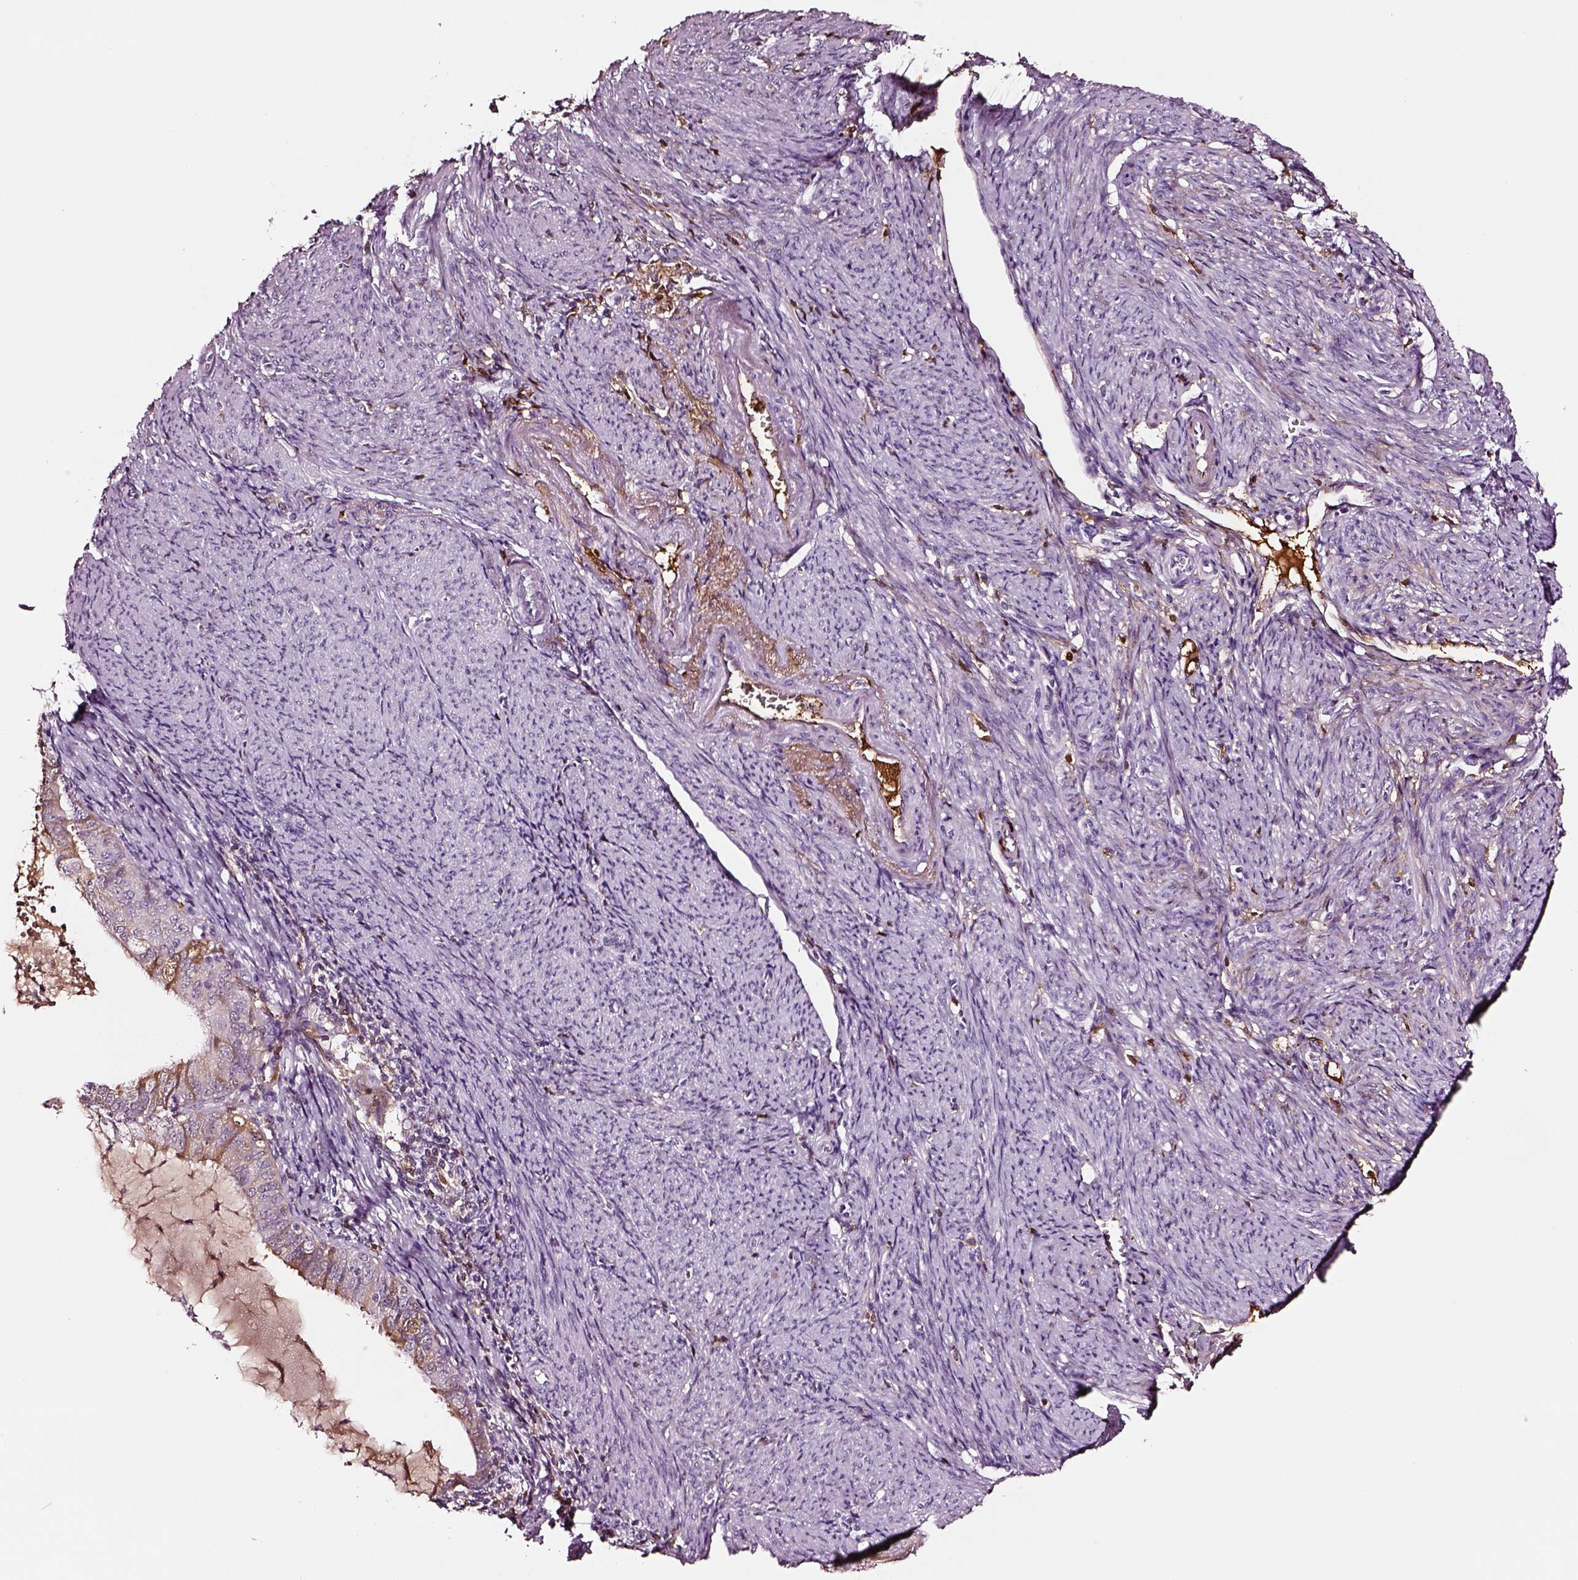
{"staining": {"intensity": "negative", "quantity": "none", "location": "none"}, "tissue": "endometrial cancer", "cell_type": "Tumor cells", "image_type": "cancer", "snomed": [{"axis": "morphology", "description": "Adenocarcinoma, NOS"}, {"axis": "topography", "description": "Endometrium"}], "caption": "Tumor cells are negative for brown protein staining in endometrial cancer.", "gene": "TF", "patient": {"sex": "female", "age": 57}}